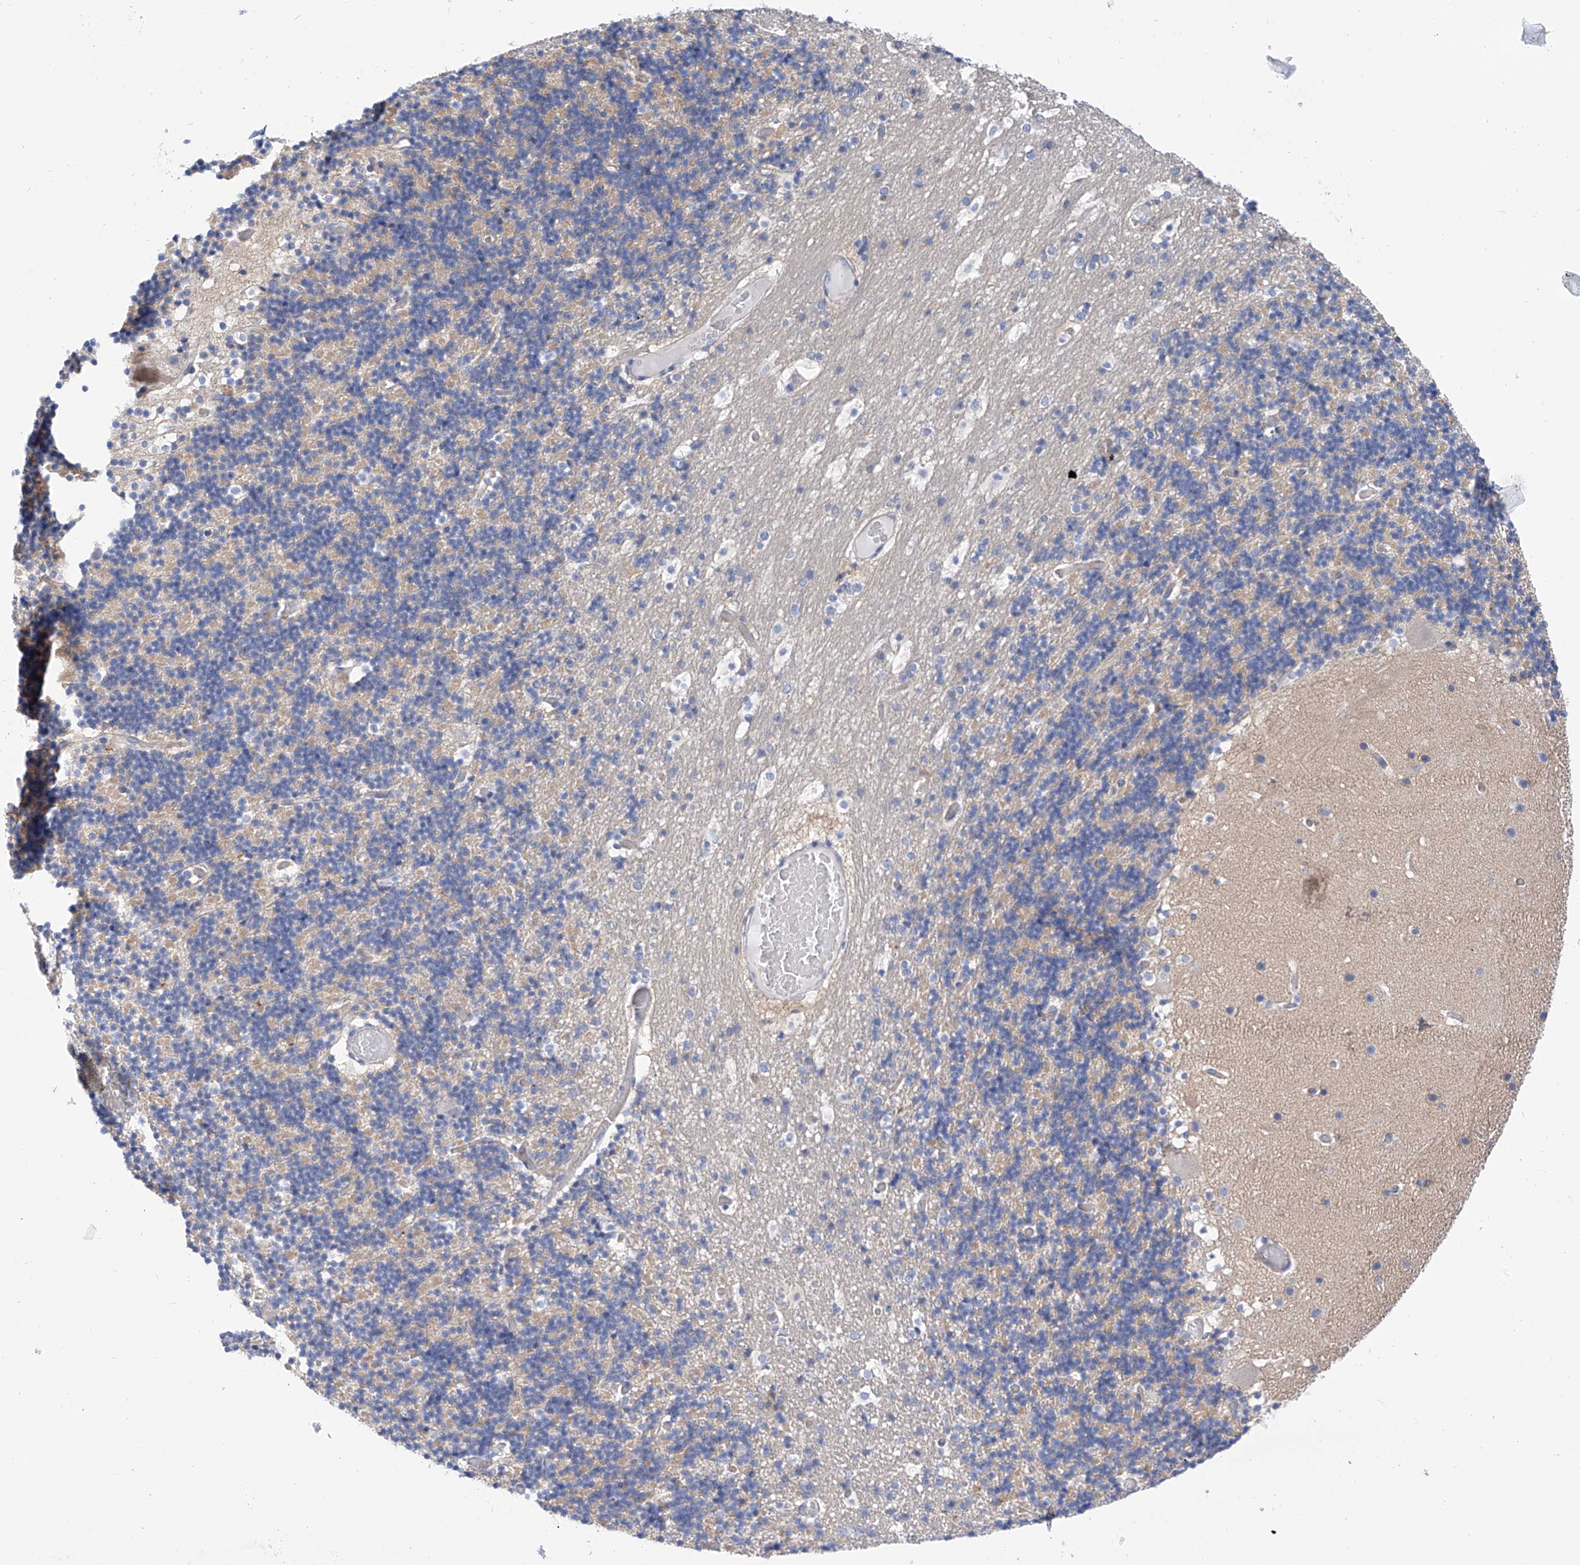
{"staining": {"intensity": "negative", "quantity": "none", "location": "none"}, "tissue": "cerebellum", "cell_type": "Cells in granular layer", "image_type": "normal", "snomed": [{"axis": "morphology", "description": "Normal tissue, NOS"}, {"axis": "topography", "description": "Cerebellum"}], "caption": "An immunohistochemistry histopathology image of unremarkable cerebellum is shown. There is no staining in cells in granular layer of cerebellum.", "gene": "PIK3C2B", "patient": {"sex": "male", "age": 57}}